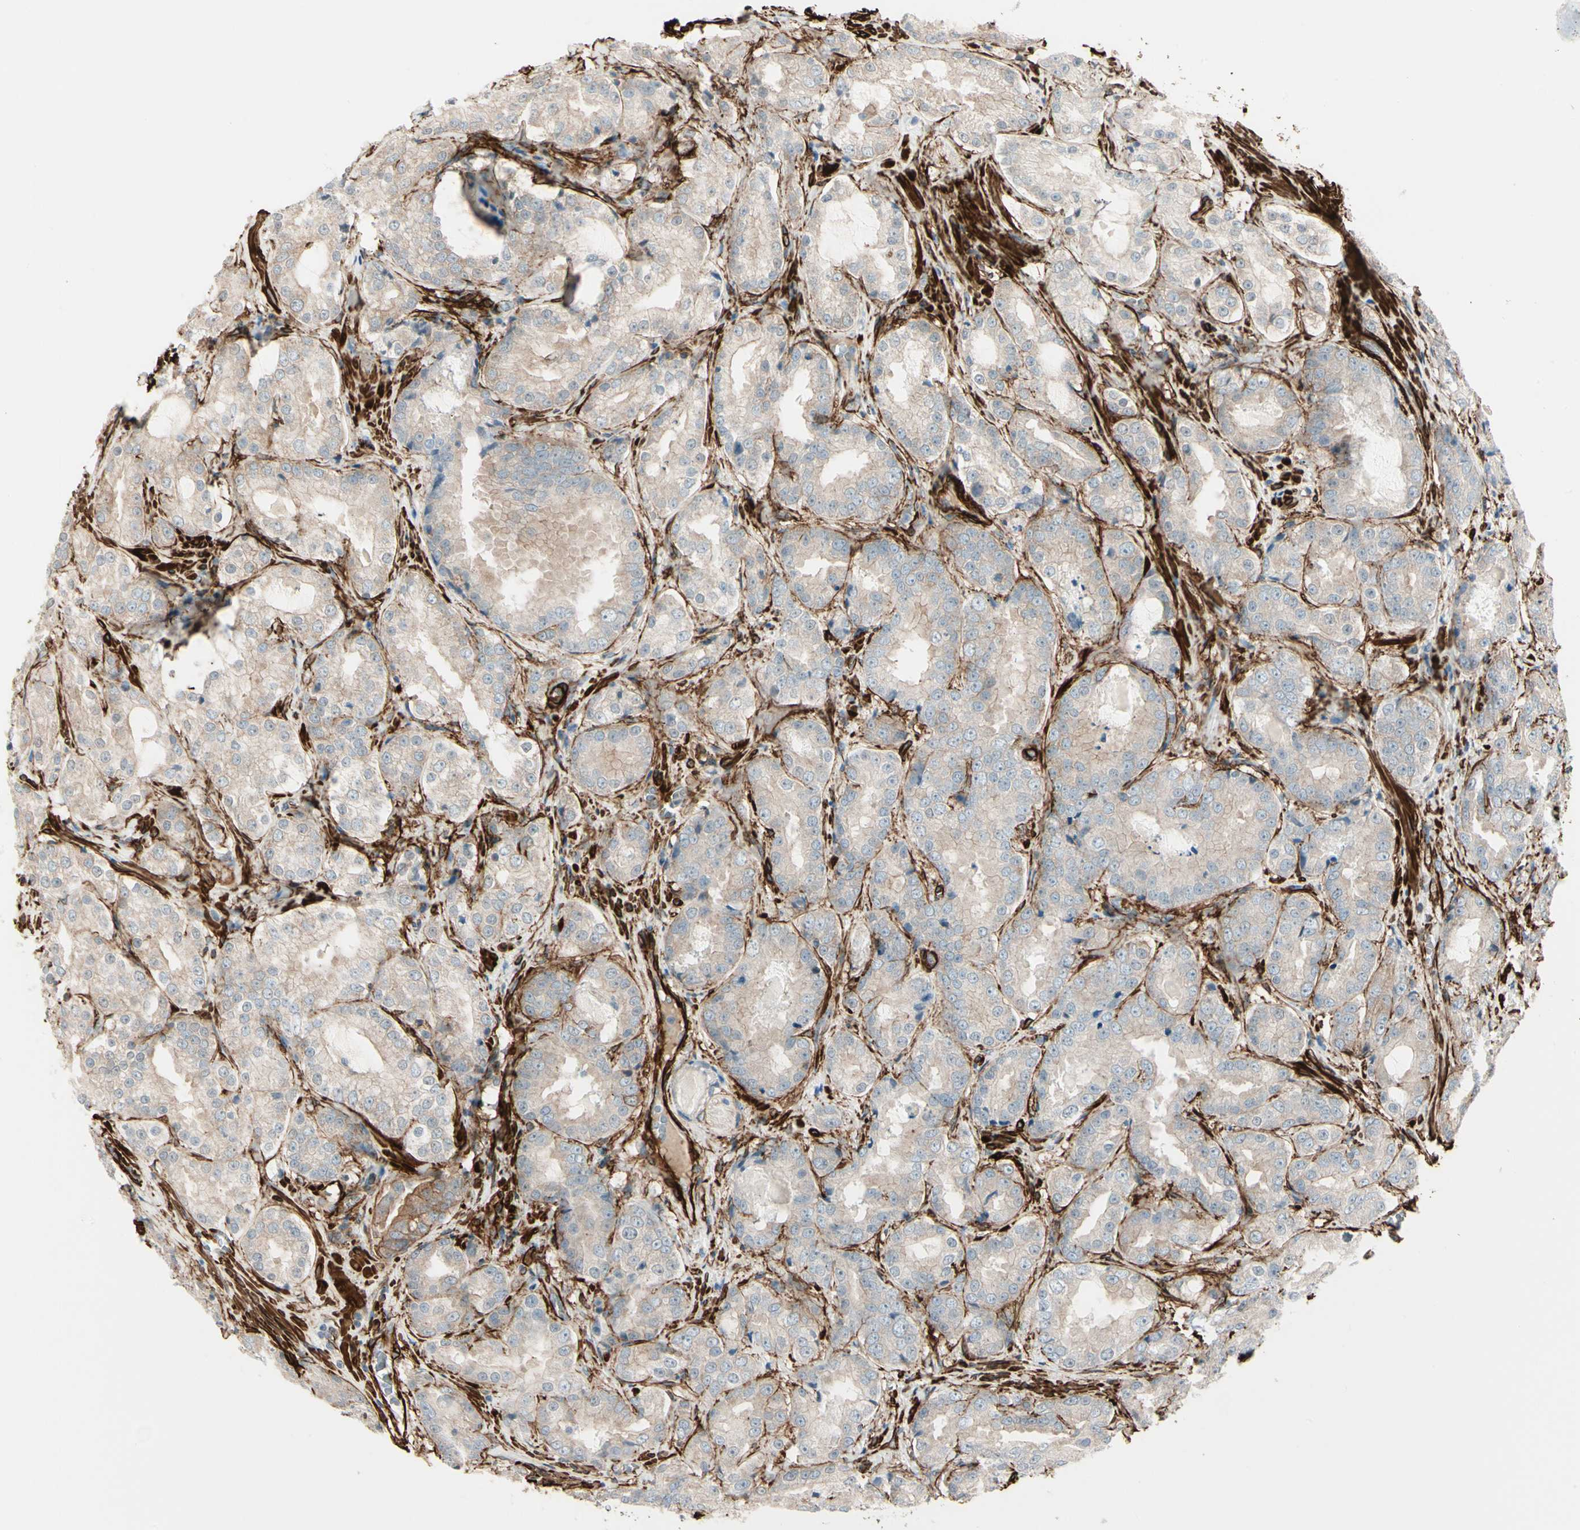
{"staining": {"intensity": "weak", "quantity": ">75%", "location": "cytoplasmic/membranous"}, "tissue": "prostate cancer", "cell_type": "Tumor cells", "image_type": "cancer", "snomed": [{"axis": "morphology", "description": "Adenocarcinoma, High grade"}, {"axis": "topography", "description": "Prostate"}], "caption": "This micrograph displays immunohistochemistry (IHC) staining of high-grade adenocarcinoma (prostate), with low weak cytoplasmic/membranous expression in about >75% of tumor cells.", "gene": "CALD1", "patient": {"sex": "male", "age": 73}}